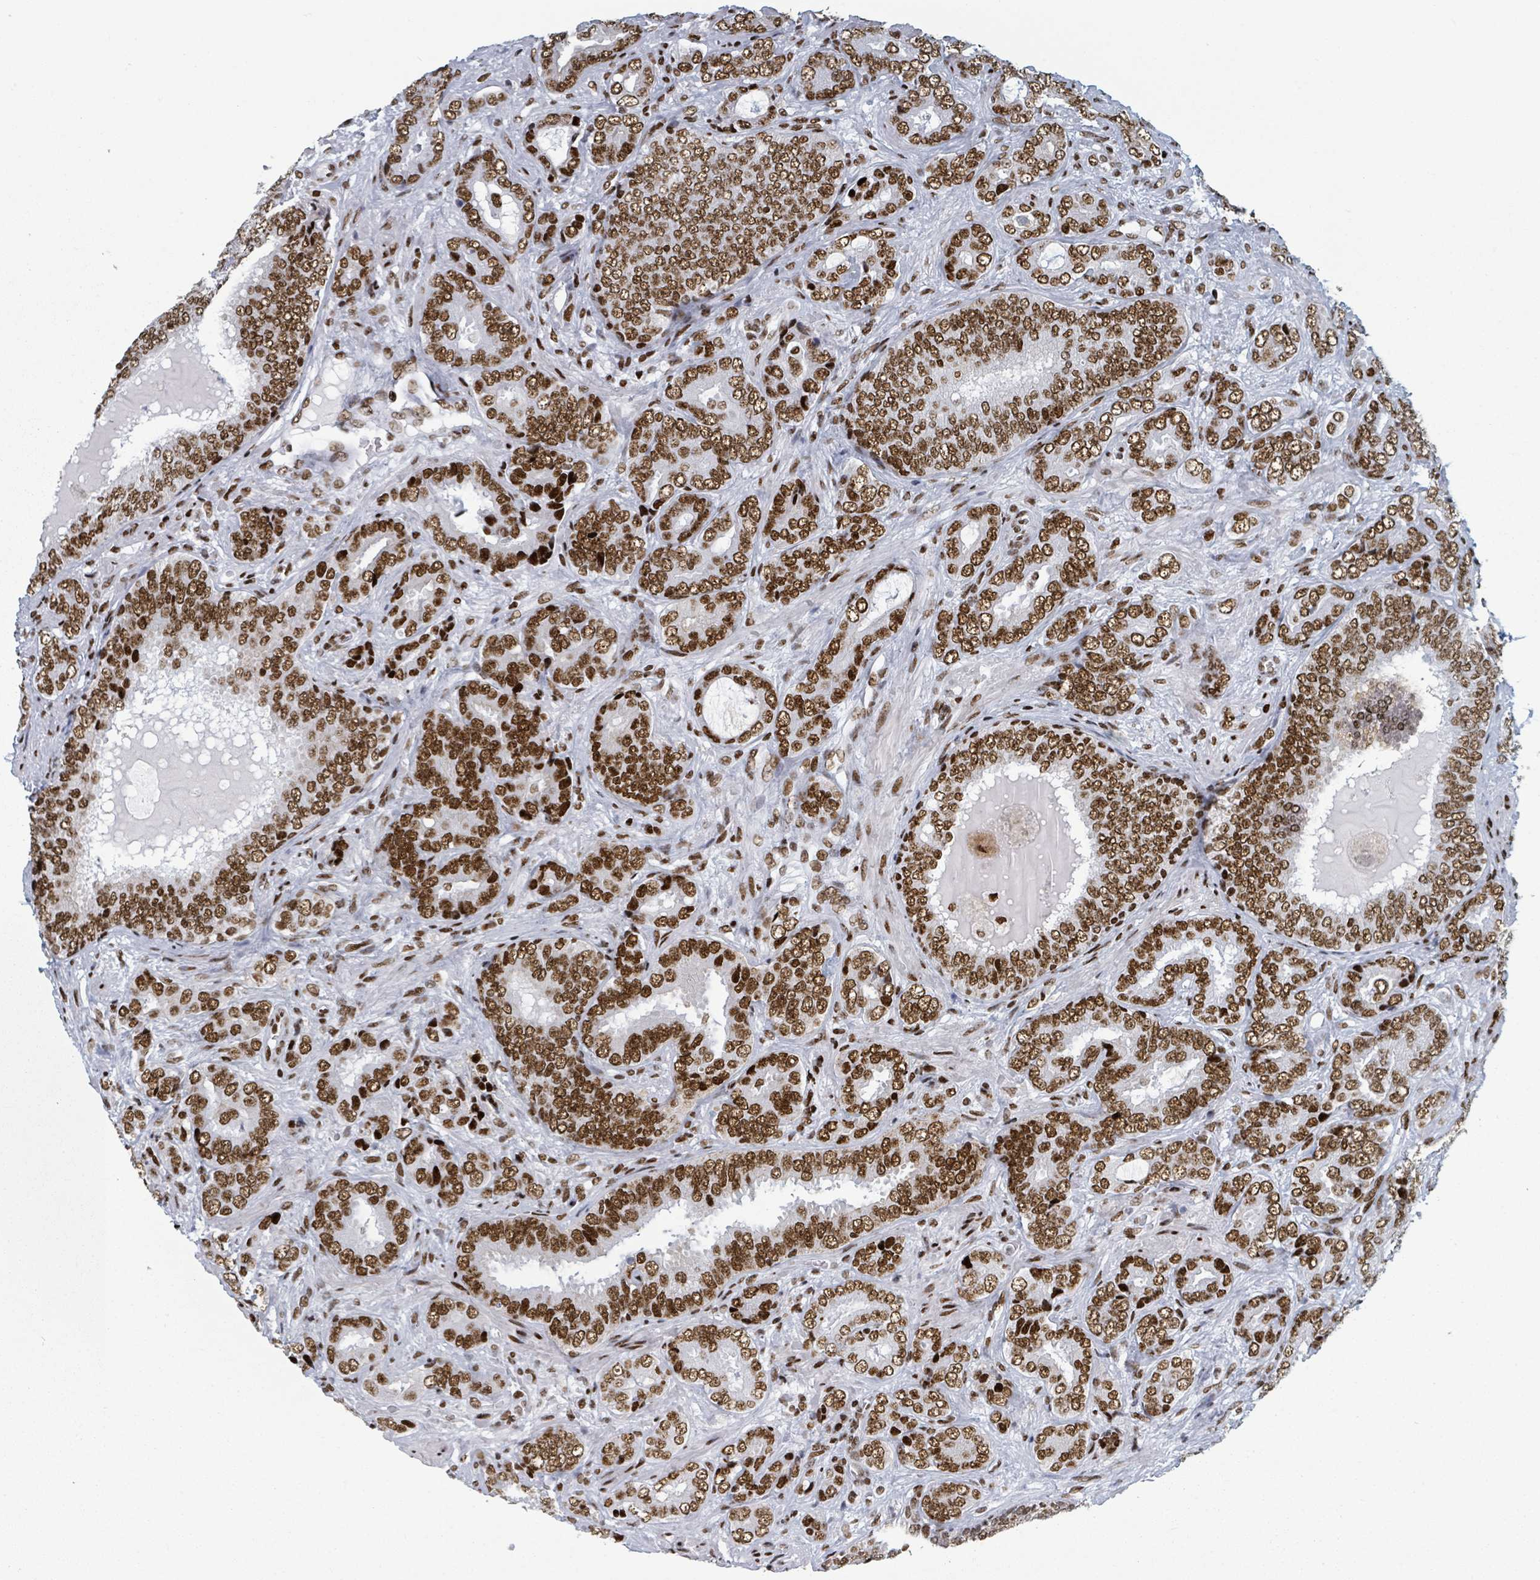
{"staining": {"intensity": "strong", "quantity": ">75%", "location": "nuclear"}, "tissue": "prostate cancer", "cell_type": "Tumor cells", "image_type": "cancer", "snomed": [{"axis": "morphology", "description": "Adenocarcinoma, High grade"}, {"axis": "topography", "description": "Prostate"}], "caption": "Immunohistochemistry staining of prostate cancer, which demonstrates high levels of strong nuclear expression in approximately >75% of tumor cells indicating strong nuclear protein staining. The staining was performed using DAB (brown) for protein detection and nuclei were counterstained in hematoxylin (blue).", "gene": "DHX16", "patient": {"sex": "male", "age": 71}}